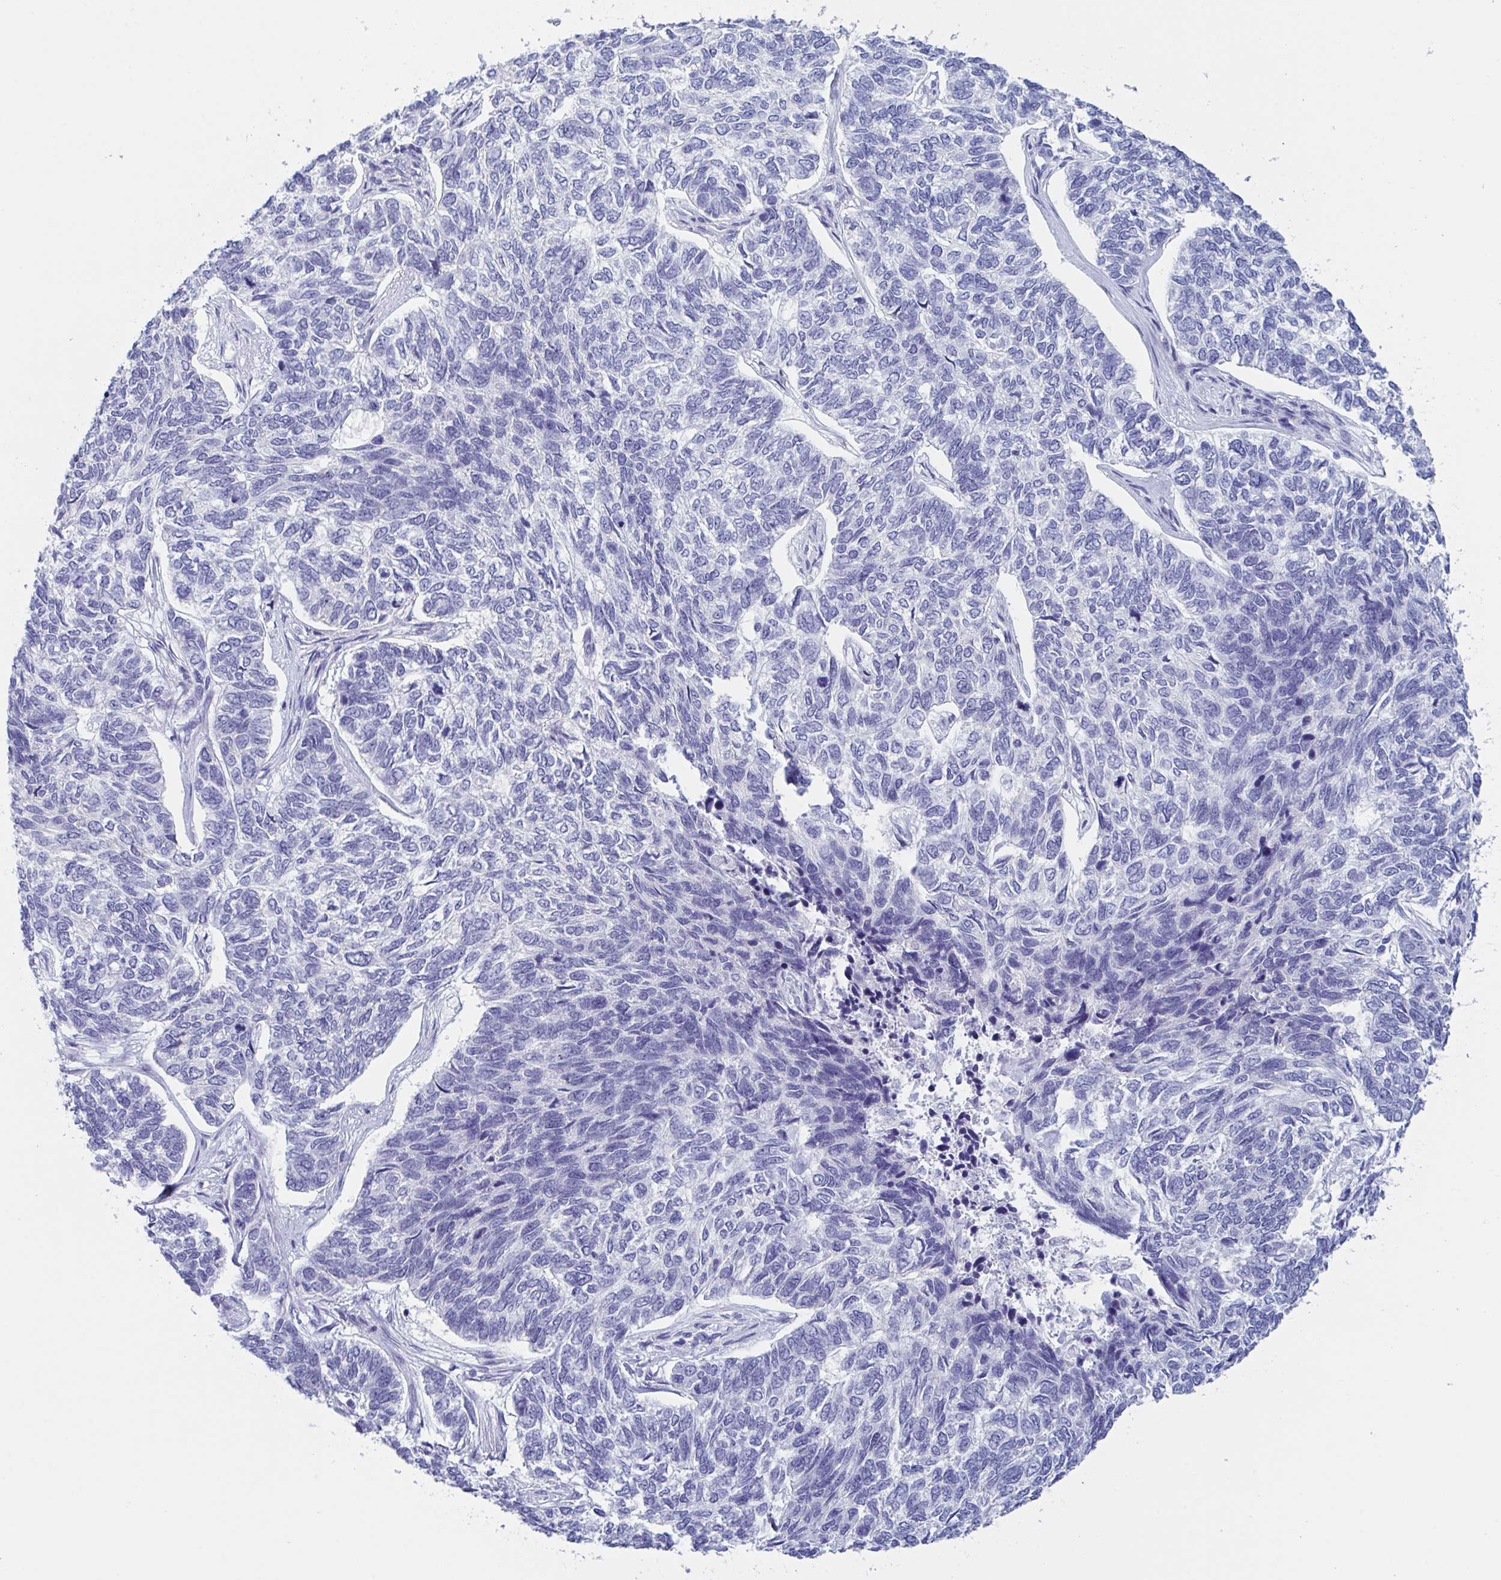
{"staining": {"intensity": "negative", "quantity": "none", "location": "none"}, "tissue": "skin cancer", "cell_type": "Tumor cells", "image_type": "cancer", "snomed": [{"axis": "morphology", "description": "Basal cell carcinoma"}, {"axis": "topography", "description": "Skin"}], "caption": "DAB (3,3'-diaminobenzidine) immunohistochemical staining of skin basal cell carcinoma displays no significant expression in tumor cells.", "gene": "ZPBP", "patient": {"sex": "female", "age": 65}}